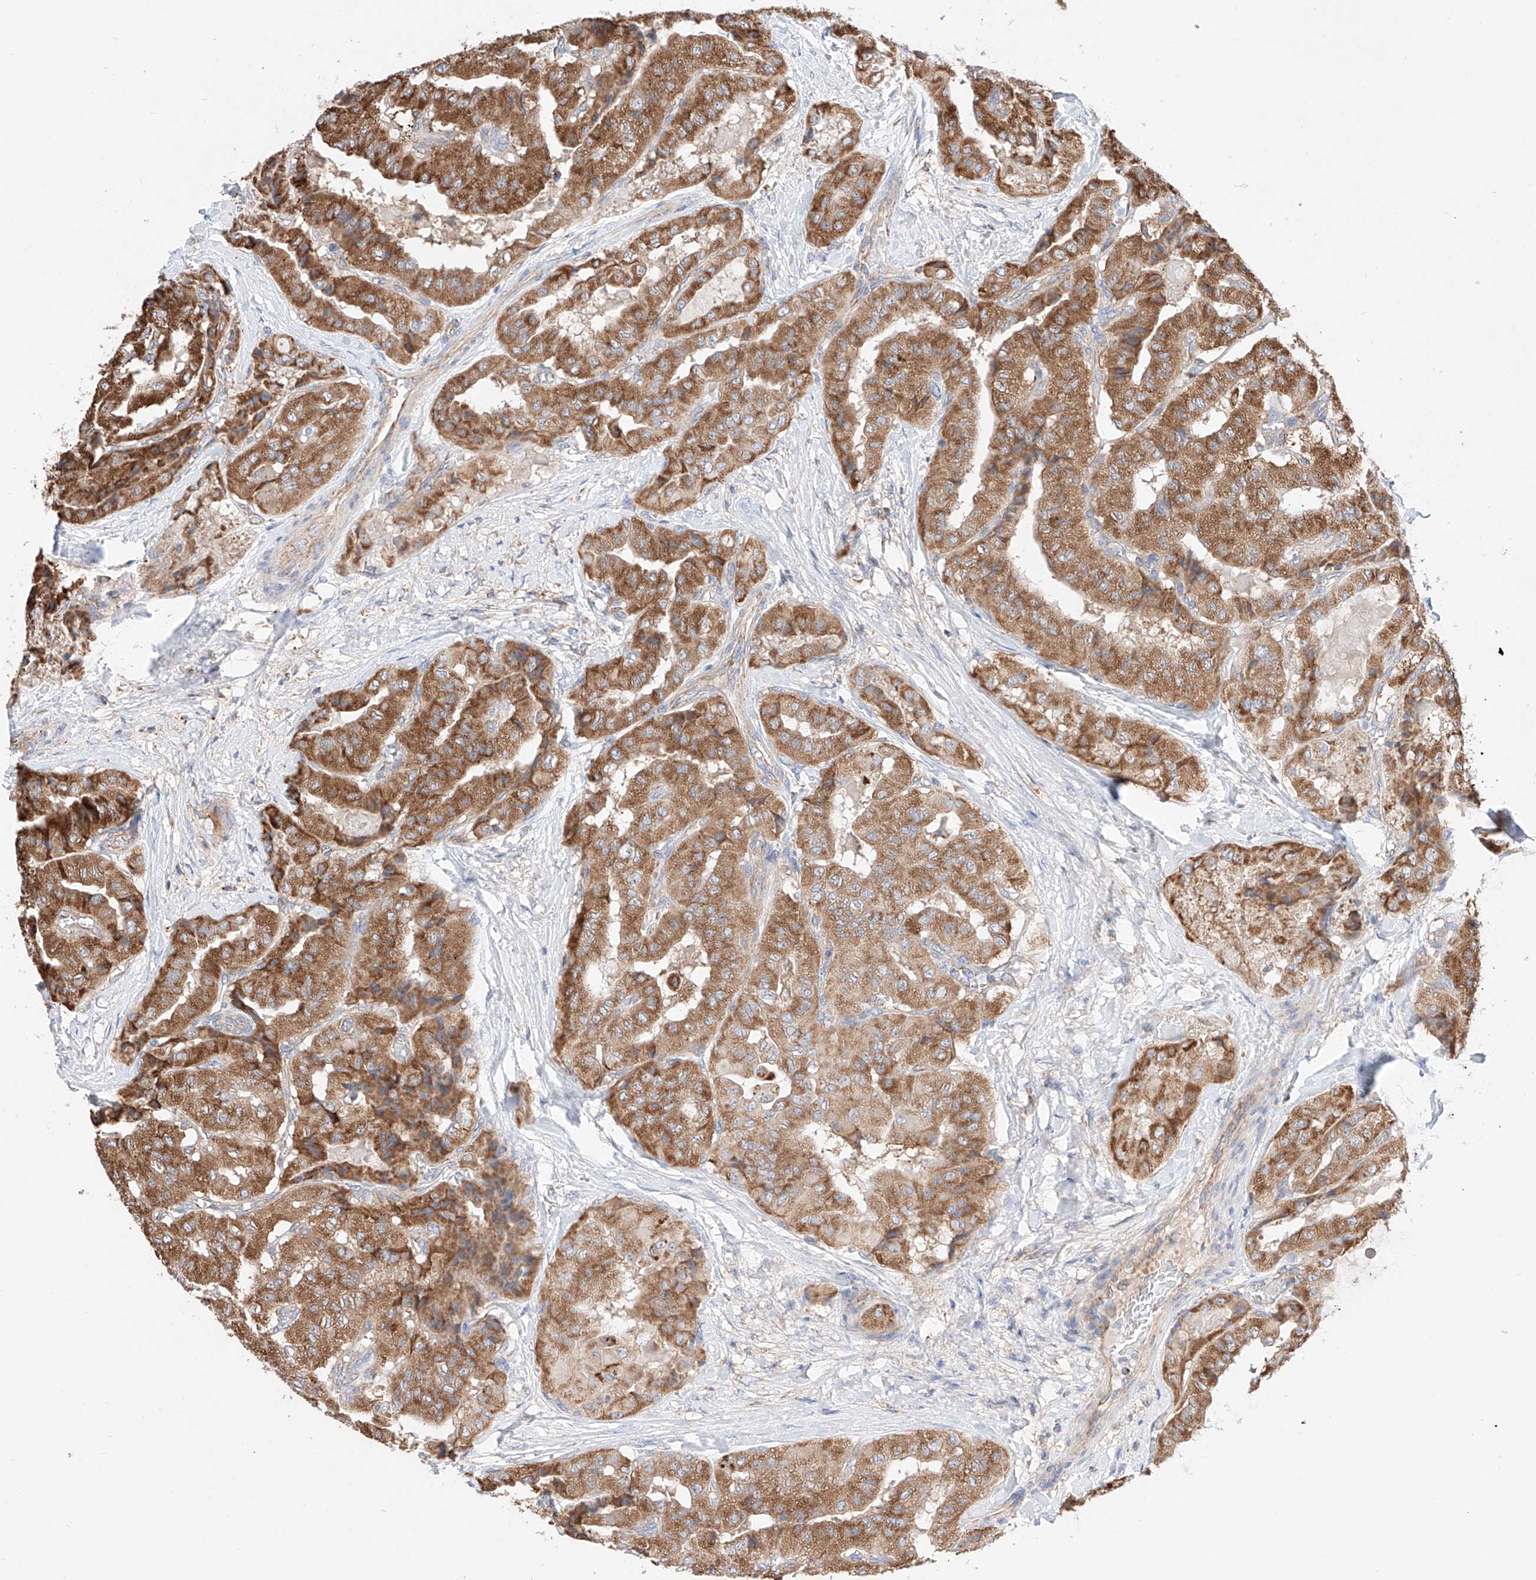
{"staining": {"intensity": "moderate", "quantity": ">75%", "location": "cytoplasmic/membranous"}, "tissue": "thyroid cancer", "cell_type": "Tumor cells", "image_type": "cancer", "snomed": [{"axis": "morphology", "description": "Papillary adenocarcinoma, NOS"}, {"axis": "topography", "description": "Thyroid gland"}], "caption": "Human thyroid cancer stained for a protein (brown) demonstrates moderate cytoplasmic/membranous positive positivity in about >75% of tumor cells.", "gene": "KTI12", "patient": {"sex": "female", "age": 59}}